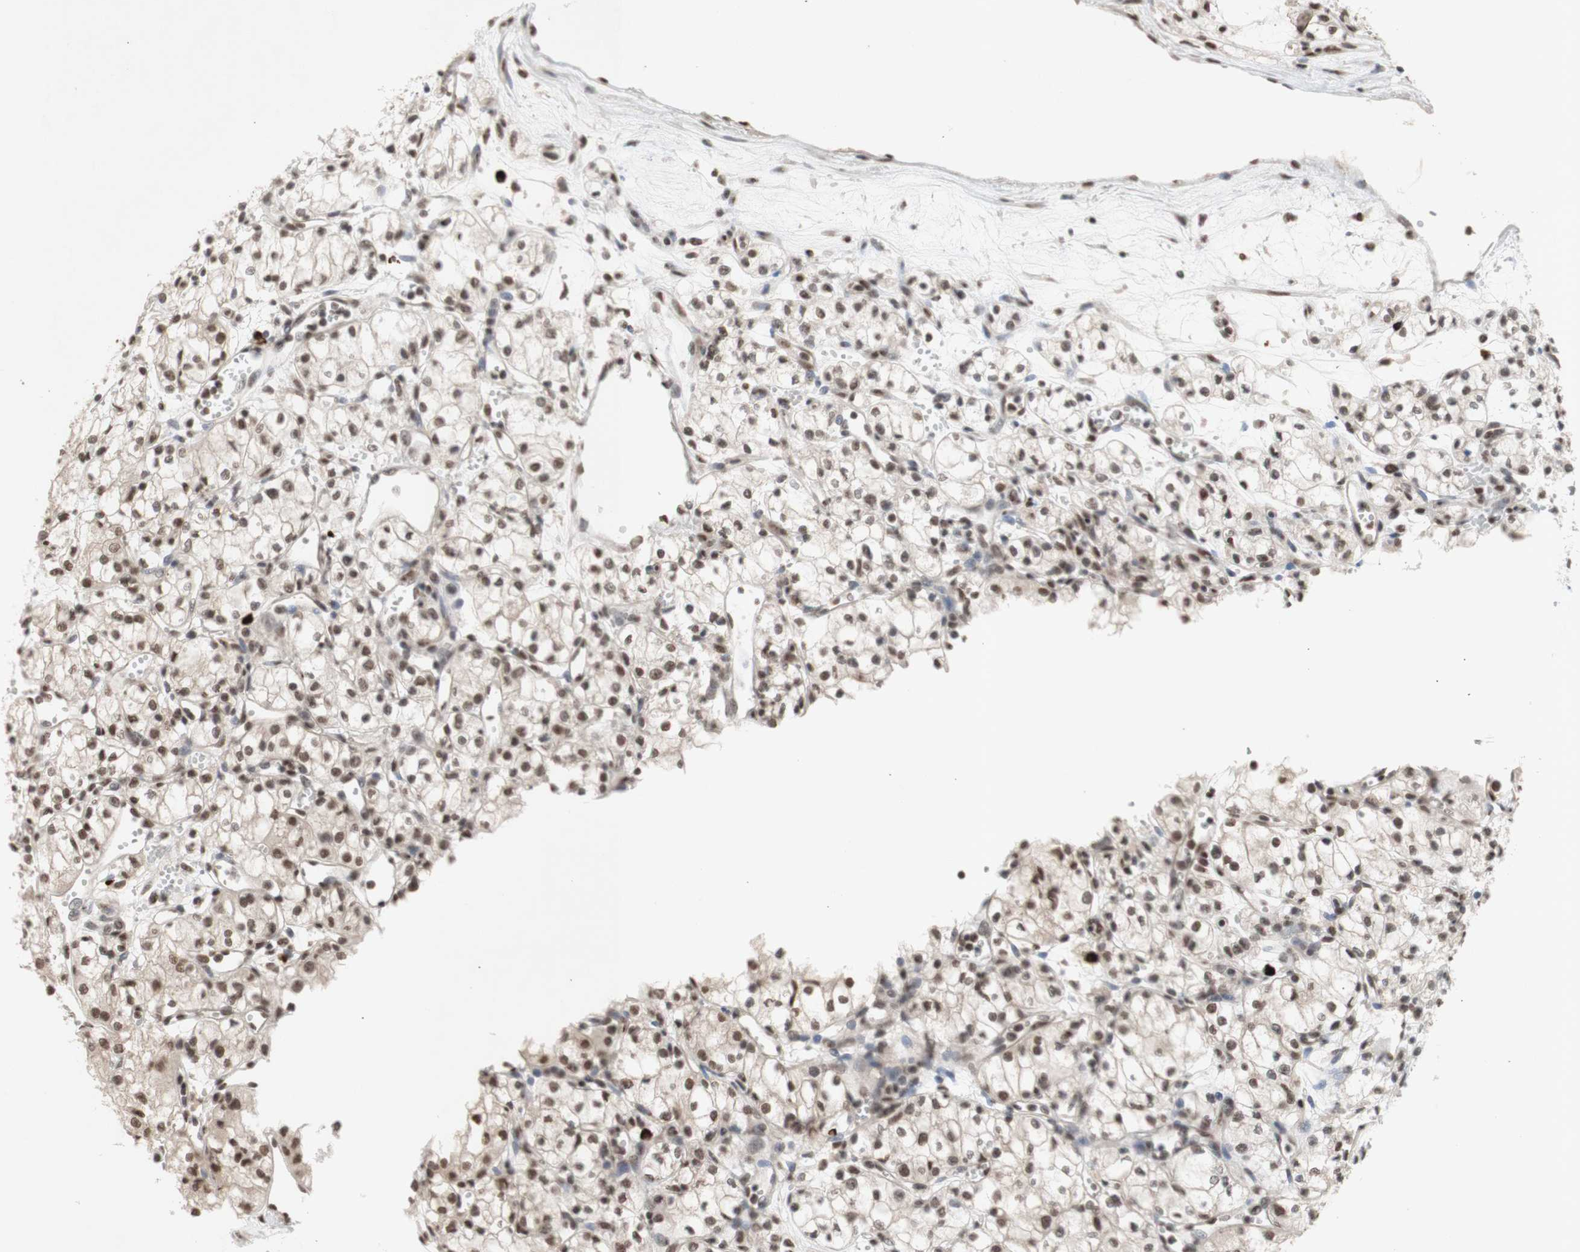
{"staining": {"intensity": "weak", "quantity": ">75%", "location": "nuclear"}, "tissue": "renal cancer", "cell_type": "Tumor cells", "image_type": "cancer", "snomed": [{"axis": "morphology", "description": "Normal tissue, NOS"}, {"axis": "morphology", "description": "Adenocarcinoma, NOS"}, {"axis": "topography", "description": "Kidney"}], "caption": "IHC of adenocarcinoma (renal) shows low levels of weak nuclear positivity in approximately >75% of tumor cells.", "gene": "SFPQ", "patient": {"sex": "male", "age": 59}}